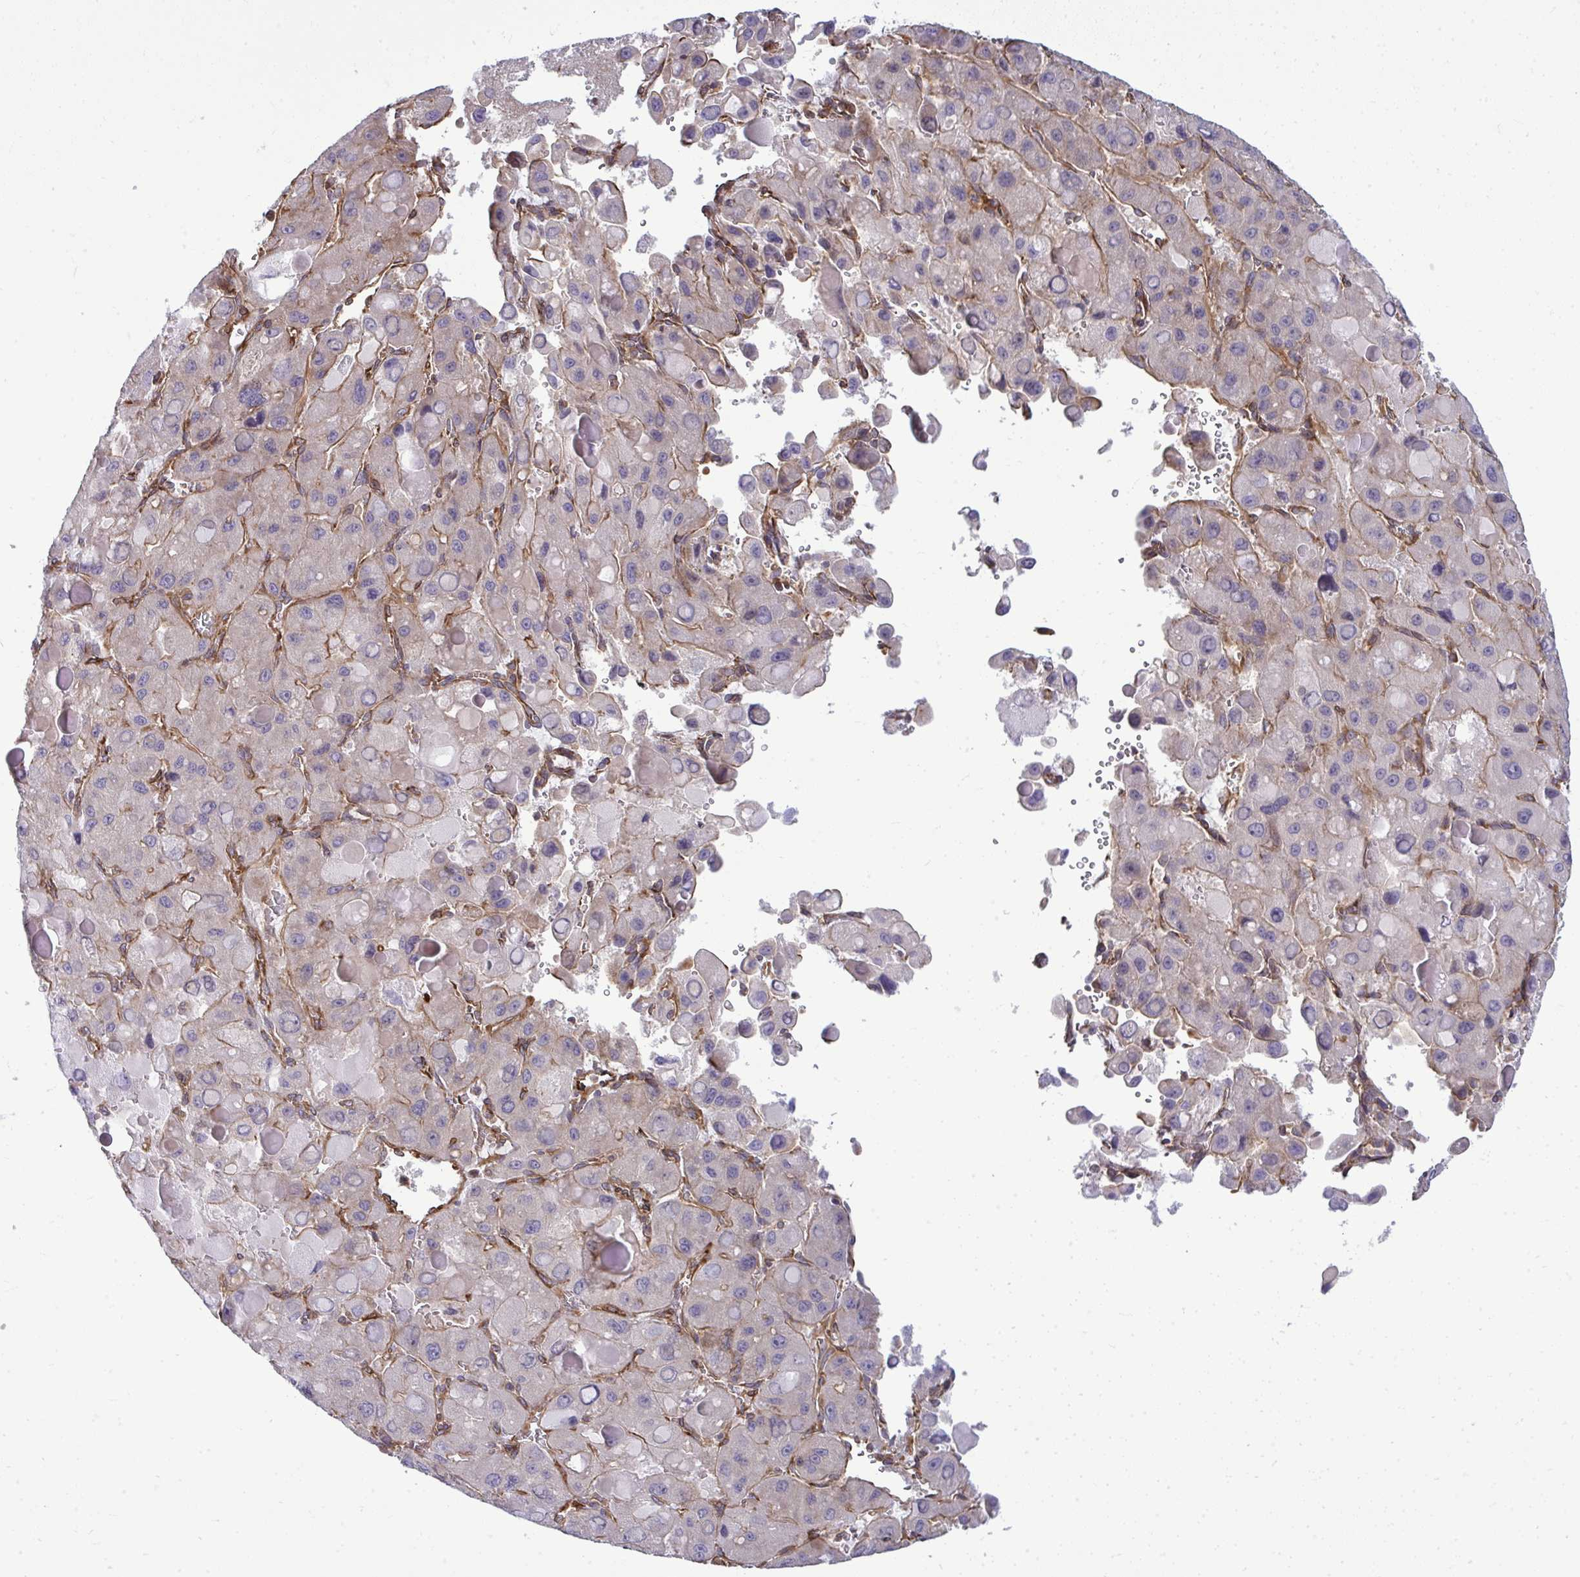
{"staining": {"intensity": "negative", "quantity": "none", "location": "none"}, "tissue": "liver cancer", "cell_type": "Tumor cells", "image_type": "cancer", "snomed": [{"axis": "morphology", "description": "Carcinoma, Hepatocellular, NOS"}, {"axis": "topography", "description": "Liver"}], "caption": "Tumor cells show no significant protein positivity in hepatocellular carcinoma (liver).", "gene": "FUT10", "patient": {"sex": "male", "age": 27}}